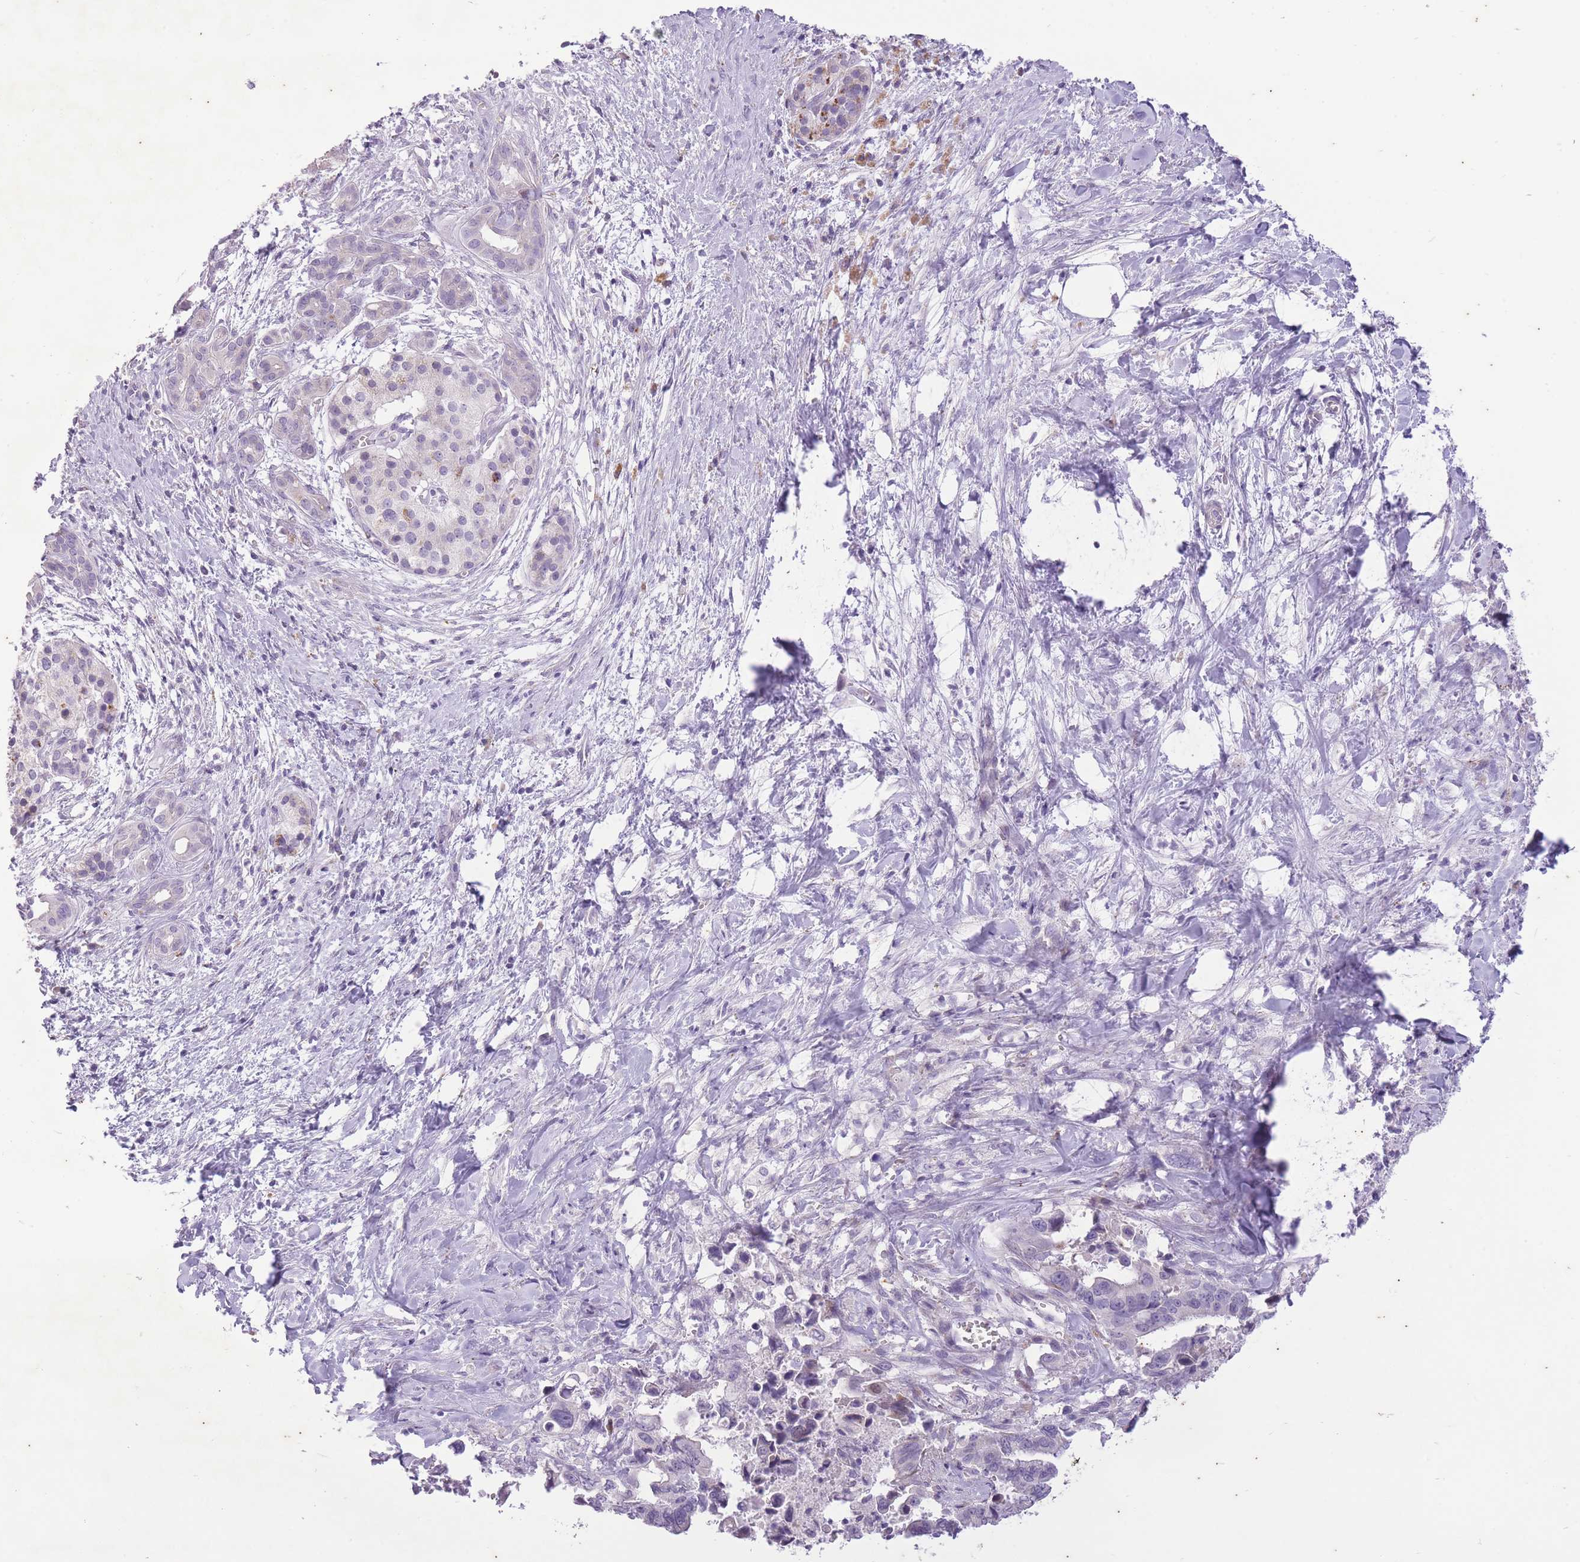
{"staining": {"intensity": "negative", "quantity": "none", "location": "none"}, "tissue": "pancreatic cancer", "cell_type": "Tumor cells", "image_type": "cancer", "snomed": [{"axis": "morphology", "description": "Adenocarcinoma, NOS"}, {"axis": "topography", "description": "Pancreas"}], "caption": "Immunohistochemical staining of human pancreatic cancer displays no significant expression in tumor cells. (Brightfield microscopy of DAB immunohistochemistry at high magnification).", "gene": "CNTNAP3", "patient": {"sex": "male", "age": 61}}